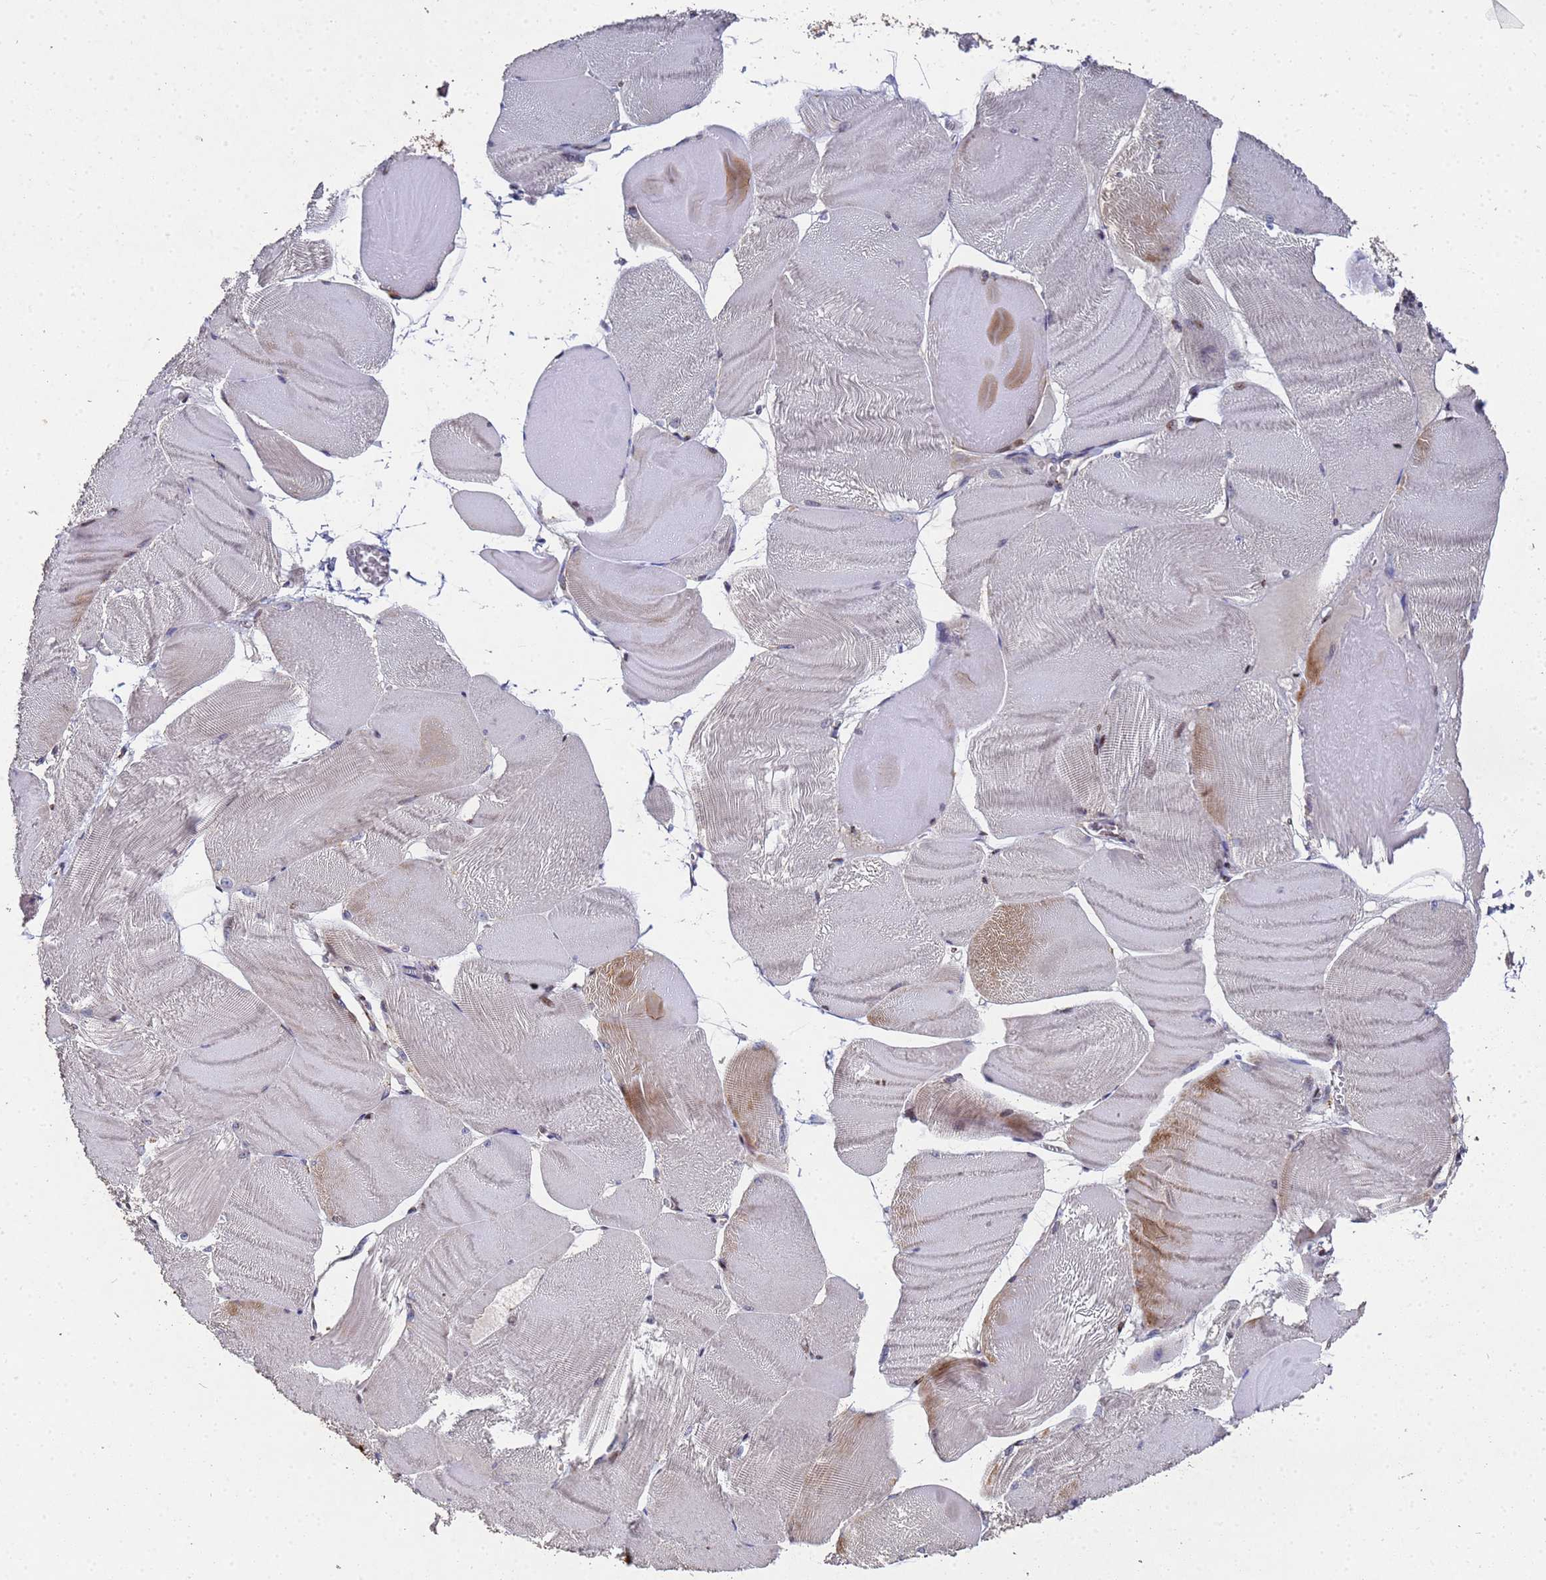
{"staining": {"intensity": "moderate", "quantity": "<25%", "location": "cytoplasmic/membranous"}, "tissue": "skeletal muscle", "cell_type": "Myocytes", "image_type": "normal", "snomed": [{"axis": "morphology", "description": "Normal tissue, NOS"}, {"axis": "morphology", "description": "Basal cell carcinoma"}, {"axis": "topography", "description": "Skeletal muscle"}], "caption": "This photomicrograph demonstrates benign skeletal muscle stained with IHC to label a protein in brown. The cytoplasmic/membranous of myocytes show moderate positivity for the protein. Nuclei are counter-stained blue.", "gene": "NSUN6", "patient": {"sex": "female", "age": 64}}